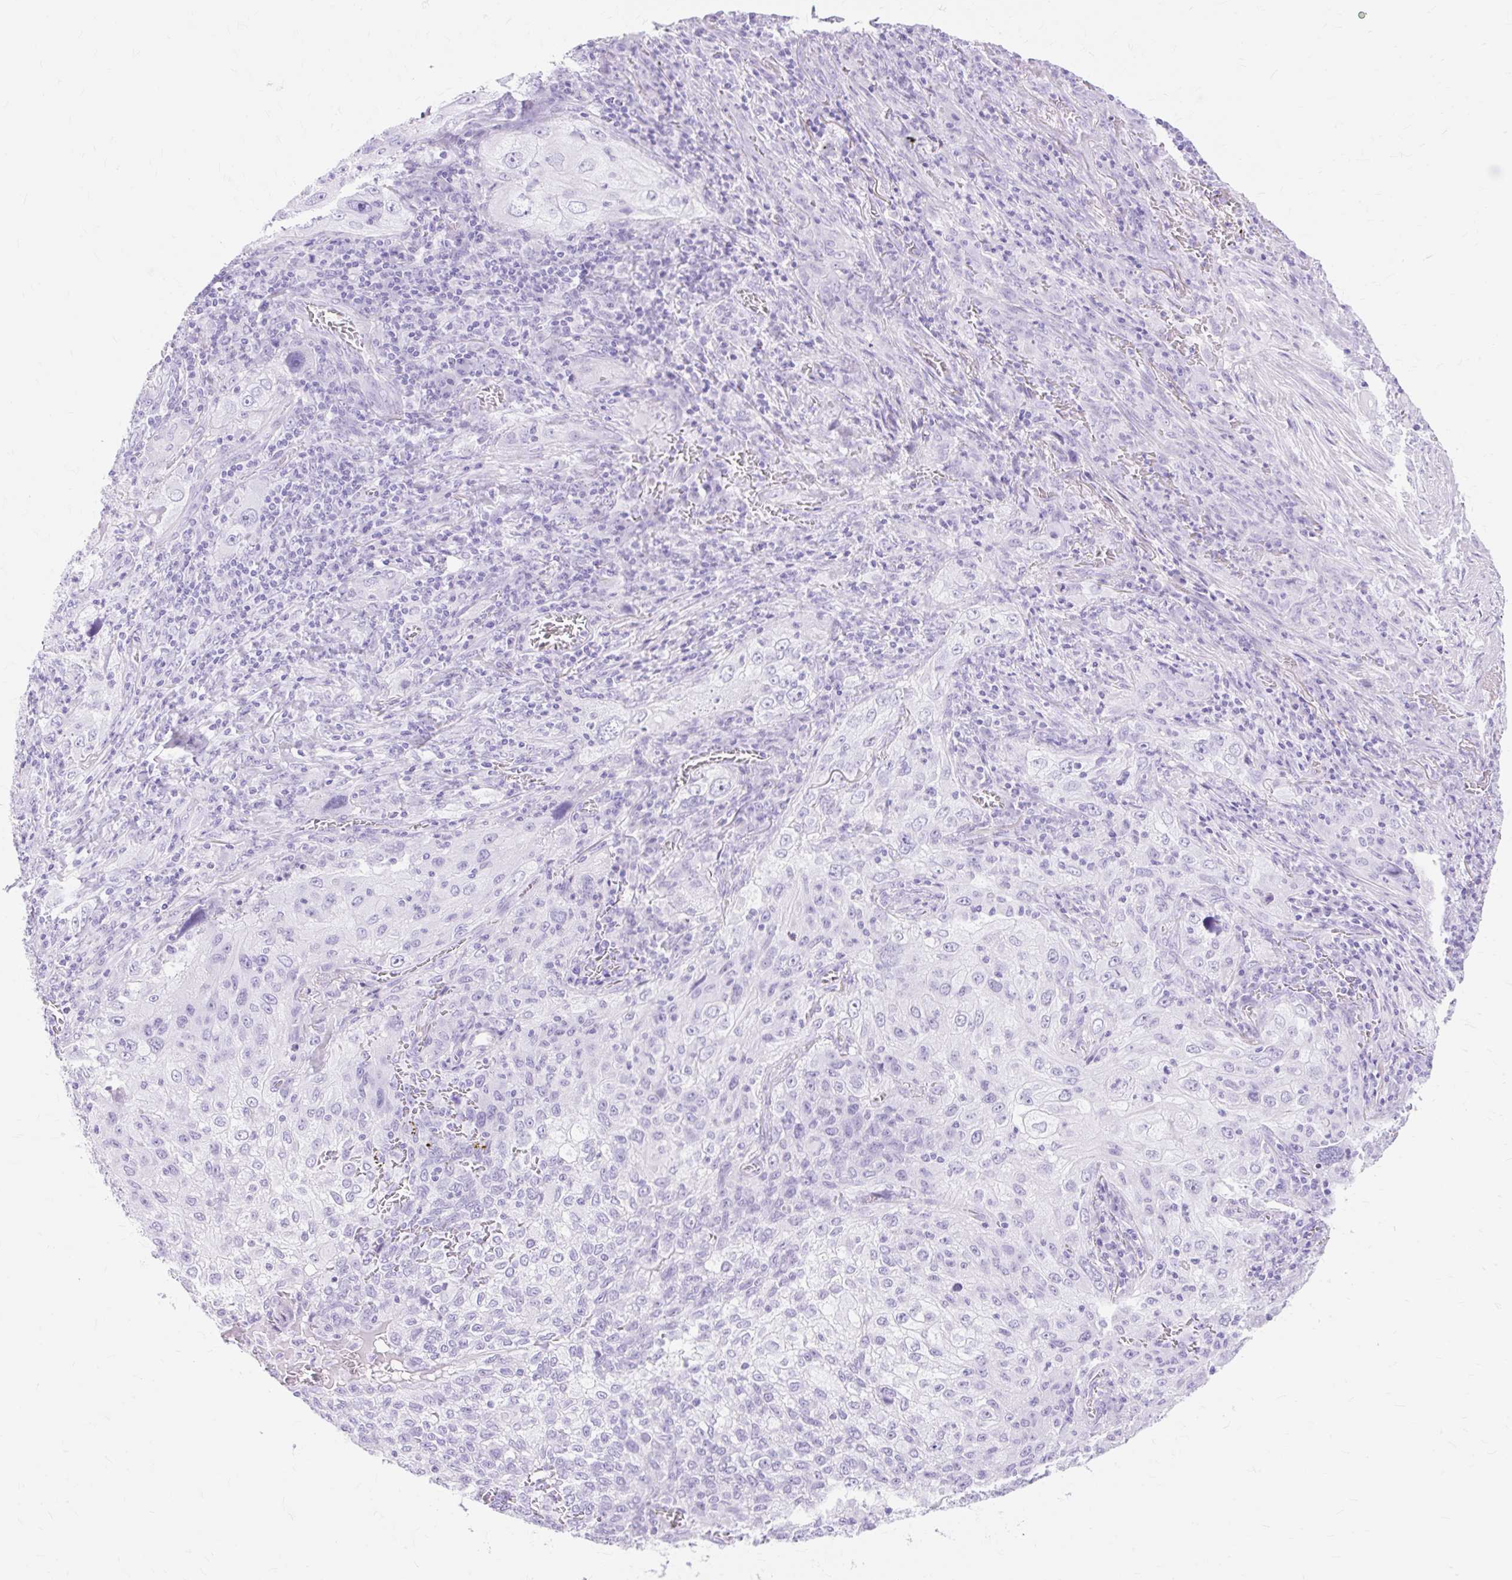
{"staining": {"intensity": "negative", "quantity": "none", "location": "none"}, "tissue": "lung cancer", "cell_type": "Tumor cells", "image_type": "cancer", "snomed": [{"axis": "morphology", "description": "Squamous cell carcinoma, NOS"}, {"axis": "topography", "description": "Lung"}], "caption": "An immunohistochemistry (IHC) photomicrograph of squamous cell carcinoma (lung) is shown. There is no staining in tumor cells of squamous cell carcinoma (lung). (Immunohistochemistry (ihc), brightfield microscopy, high magnification).", "gene": "MBP", "patient": {"sex": "female", "age": 69}}